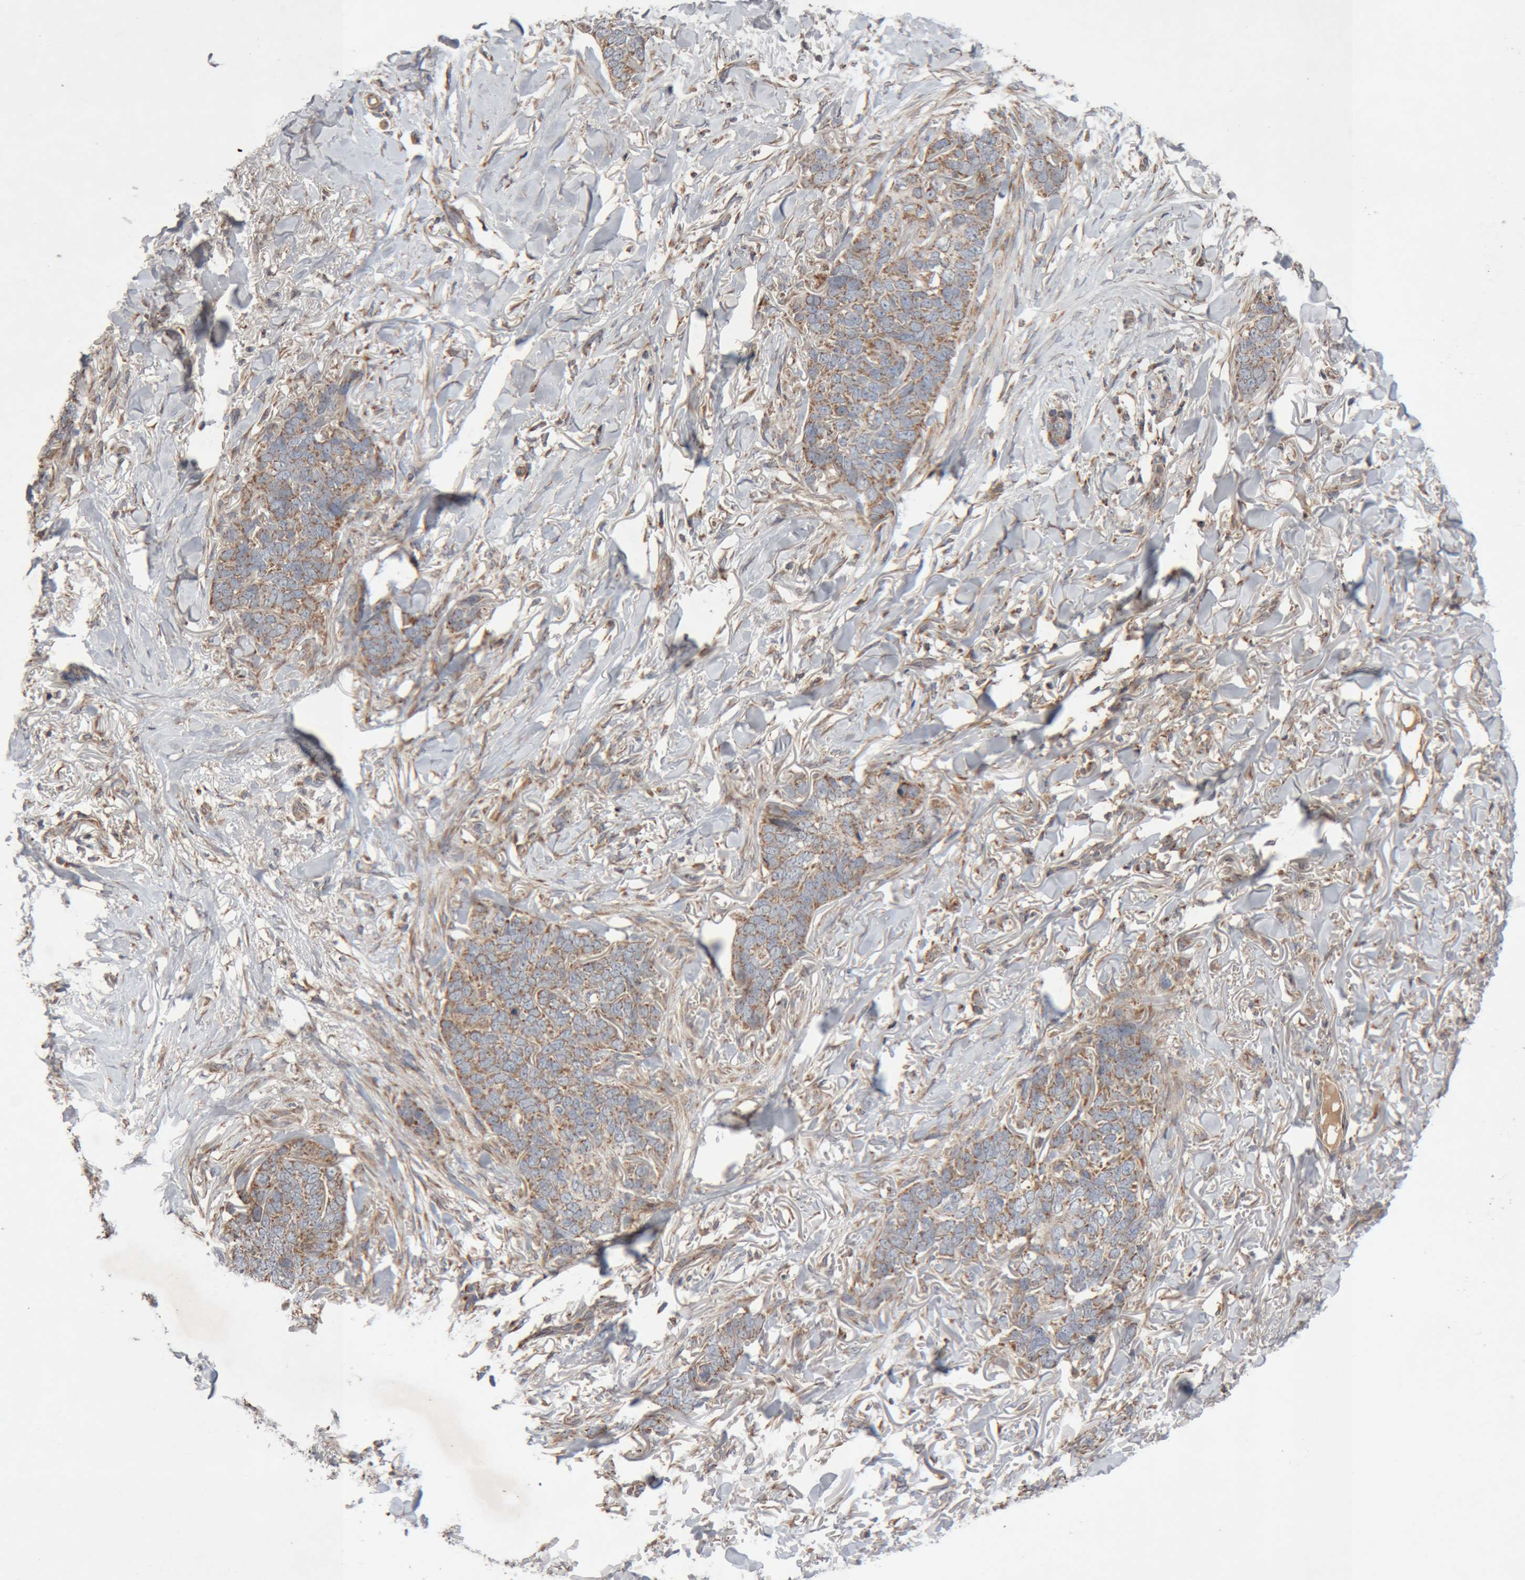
{"staining": {"intensity": "moderate", "quantity": ">75%", "location": "cytoplasmic/membranous"}, "tissue": "skin cancer", "cell_type": "Tumor cells", "image_type": "cancer", "snomed": [{"axis": "morphology", "description": "Normal tissue, NOS"}, {"axis": "morphology", "description": "Basal cell carcinoma"}, {"axis": "topography", "description": "Skin"}], "caption": "Tumor cells reveal moderate cytoplasmic/membranous expression in about >75% of cells in skin cancer. (DAB IHC with brightfield microscopy, high magnification).", "gene": "KIF21B", "patient": {"sex": "male", "age": 77}}